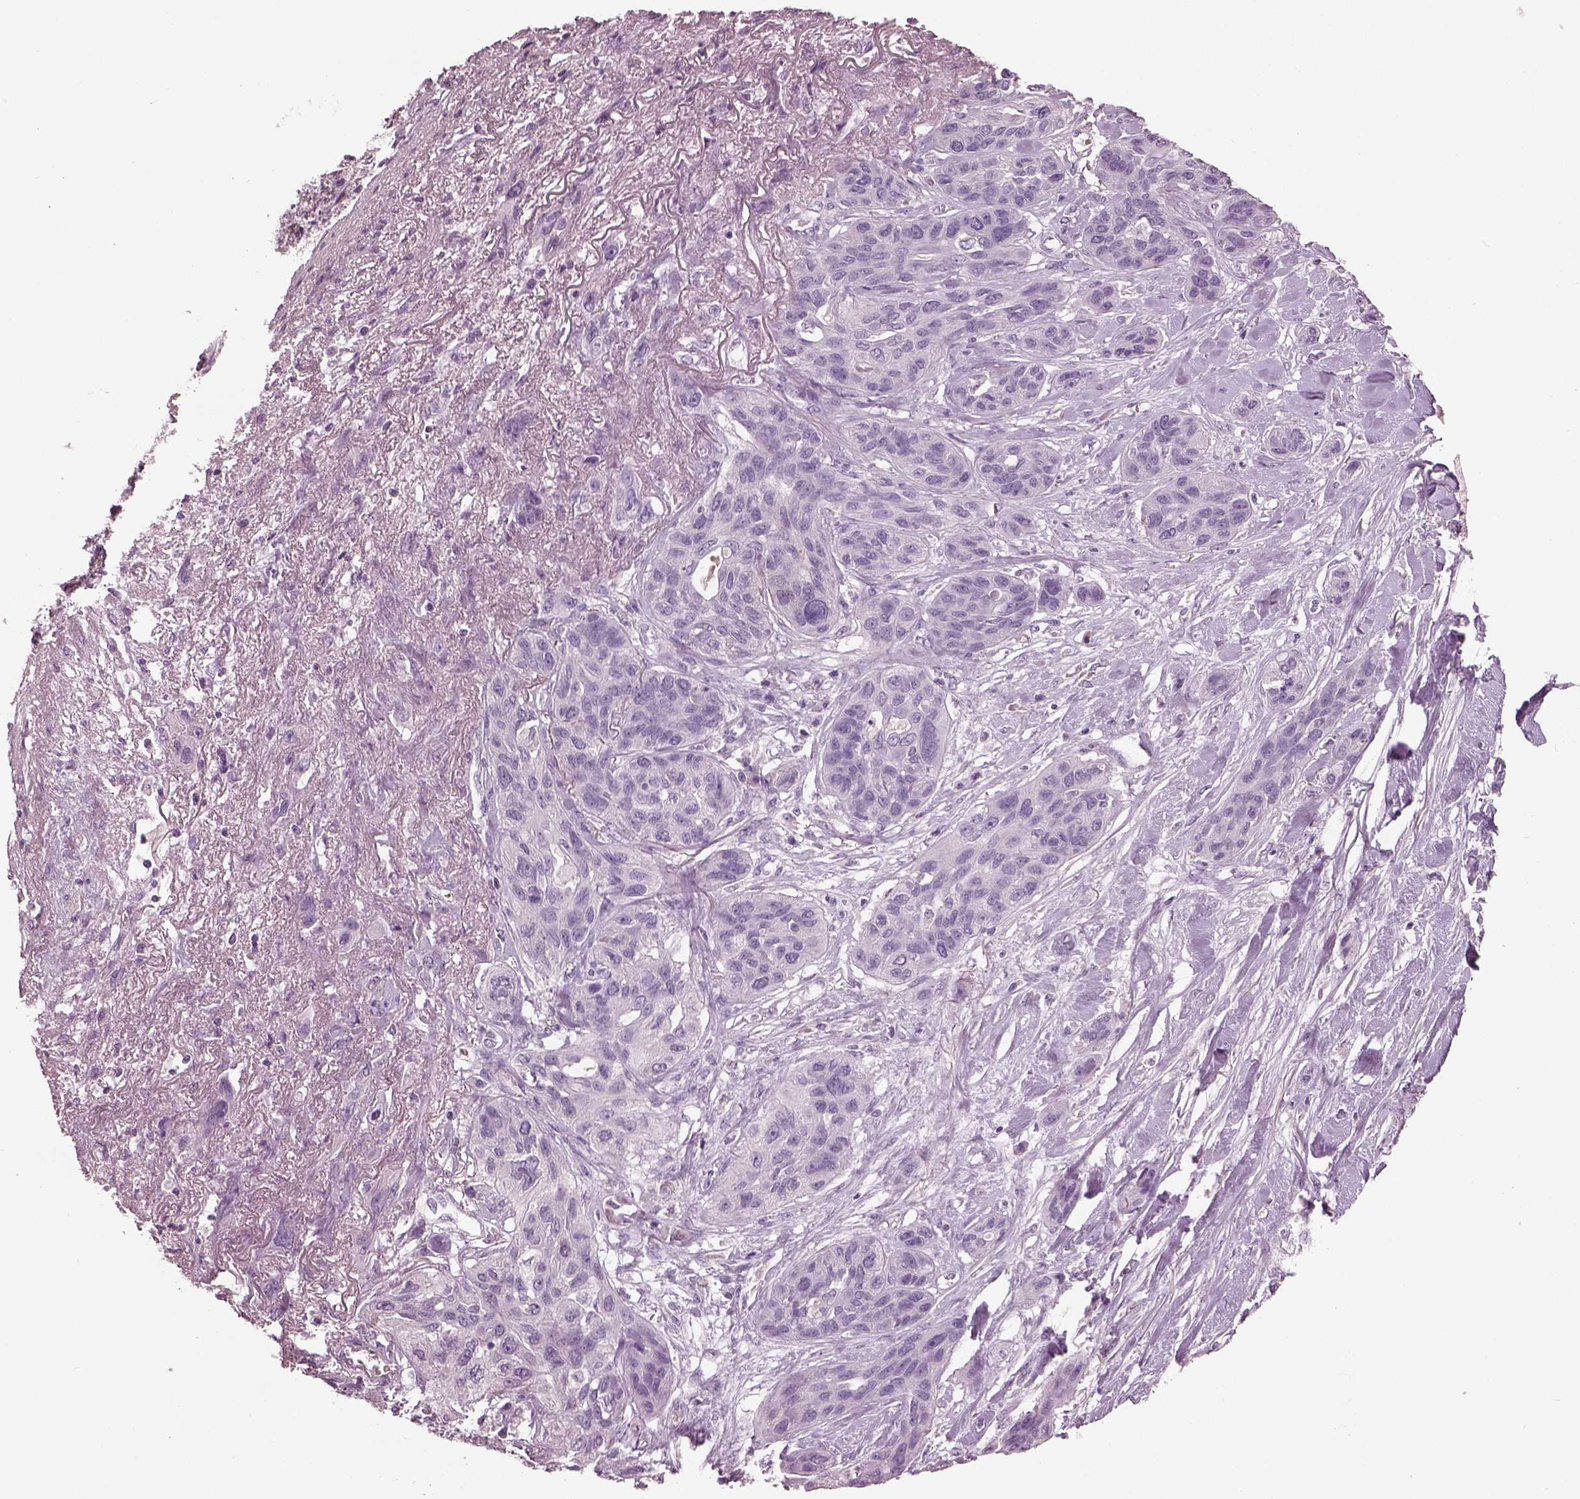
{"staining": {"intensity": "negative", "quantity": "none", "location": "none"}, "tissue": "lung cancer", "cell_type": "Tumor cells", "image_type": "cancer", "snomed": [{"axis": "morphology", "description": "Squamous cell carcinoma, NOS"}, {"axis": "topography", "description": "Lung"}], "caption": "The histopathology image exhibits no significant positivity in tumor cells of squamous cell carcinoma (lung).", "gene": "PACRG", "patient": {"sex": "female", "age": 70}}